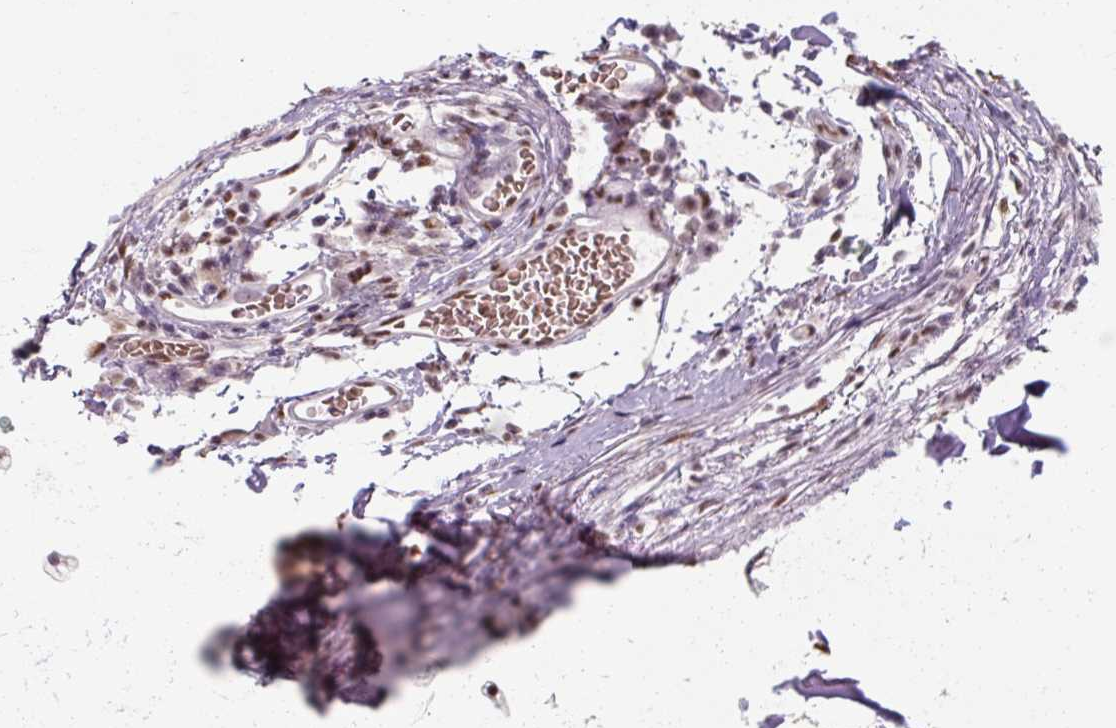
{"staining": {"intensity": "negative", "quantity": "none", "location": "none"}, "tissue": "soft tissue", "cell_type": "Chondrocytes", "image_type": "normal", "snomed": [{"axis": "morphology", "description": "Normal tissue, NOS"}, {"axis": "topography", "description": "Cartilage tissue"}, {"axis": "topography", "description": "Bronchus"}], "caption": "There is no significant positivity in chondrocytes of soft tissue. (DAB IHC visualized using brightfield microscopy, high magnification).", "gene": "ENSG00000291316", "patient": {"sex": "male", "age": 56}}